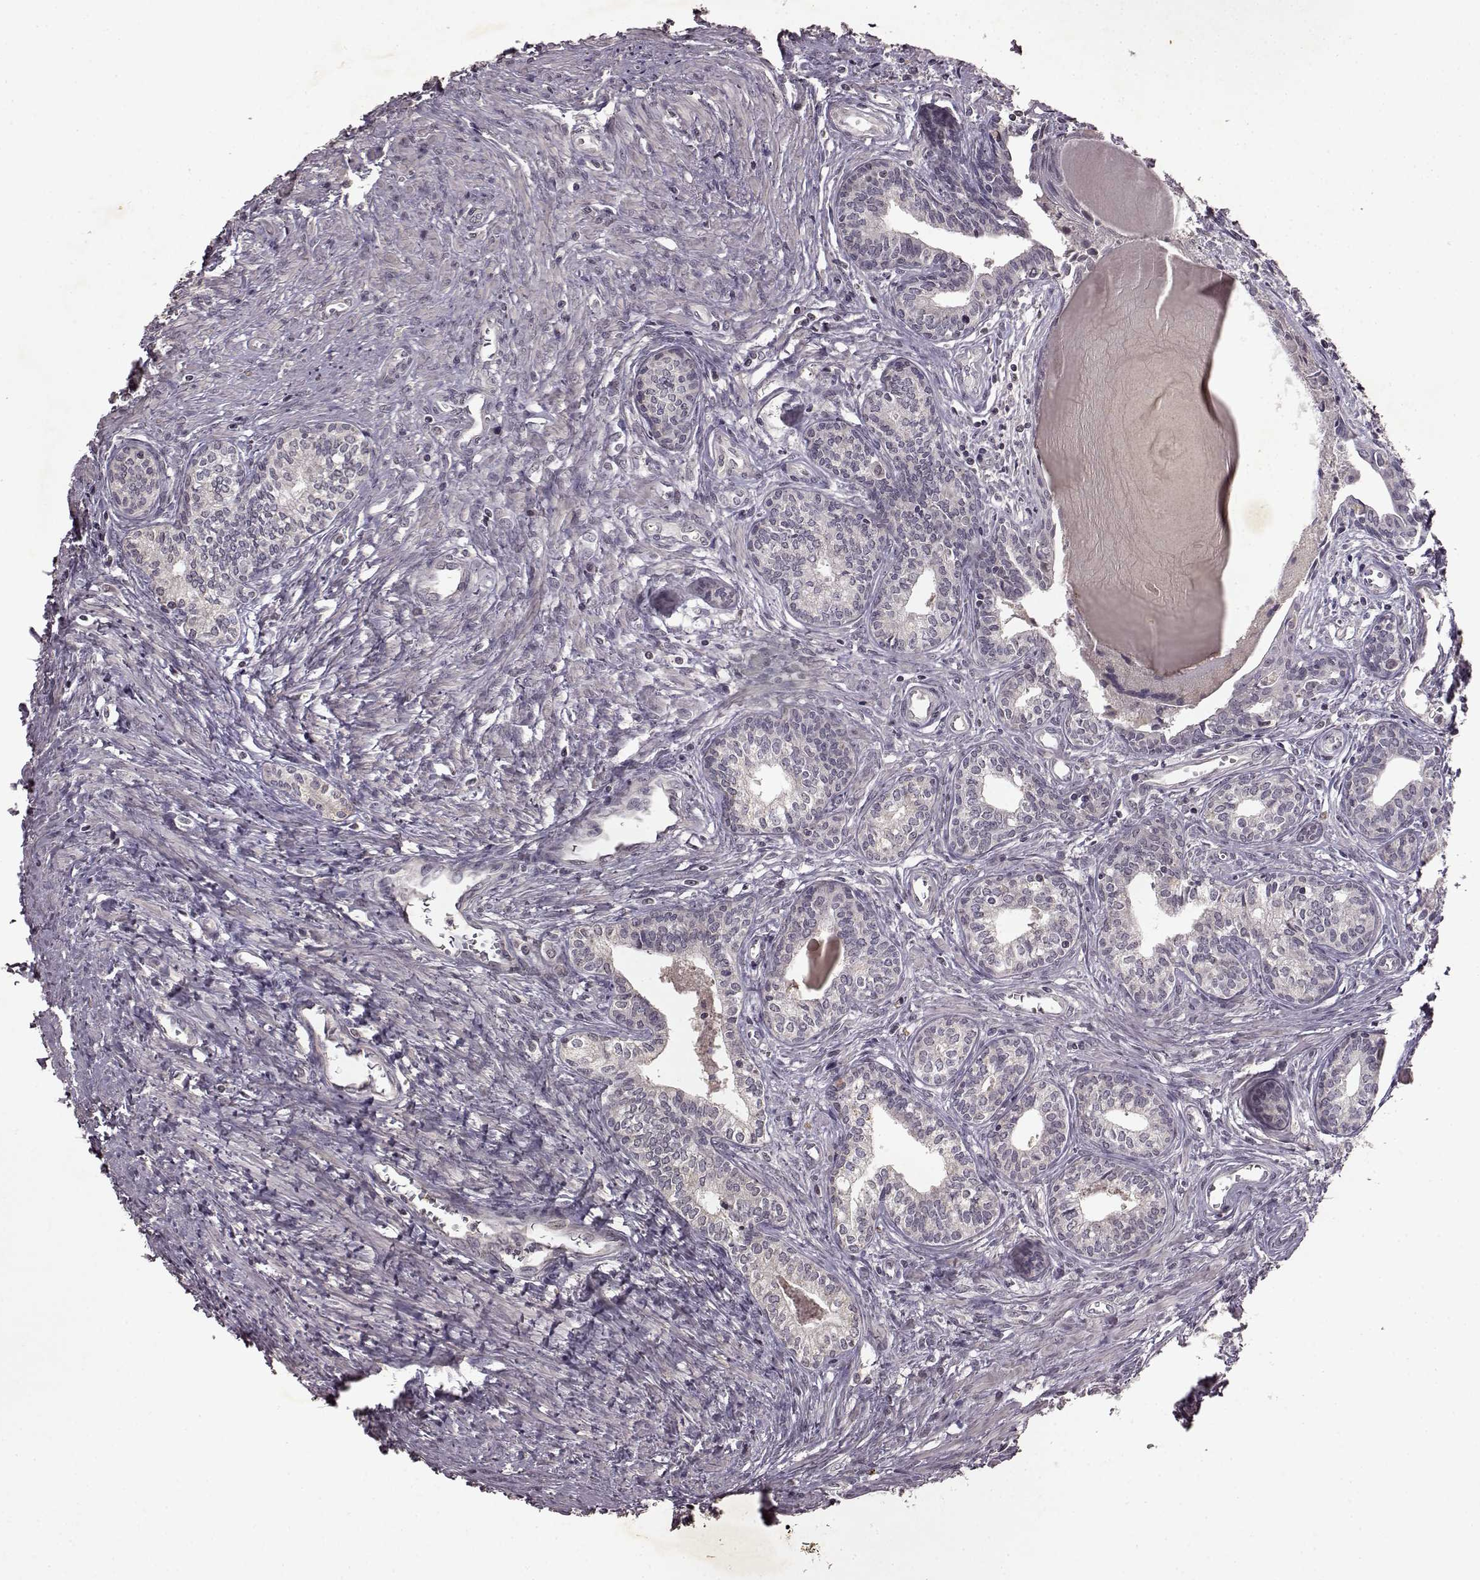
{"staining": {"intensity": "negative", "quantity": "none", "location": "none"}, "tissue": "prostate", "cell_type": "Glandular cells", "image_type": "normal", "snomed": [{"axis": "morphology", "description": "Normal tissue, NOS"}, {"axis": "topography", "description": "Prostate"}], "caption": "Histopathology image shows no significant protein staining in glandular cells of normal prostate.", "gene": "LHB", "patient": {"sex": "male", "age": 60}}